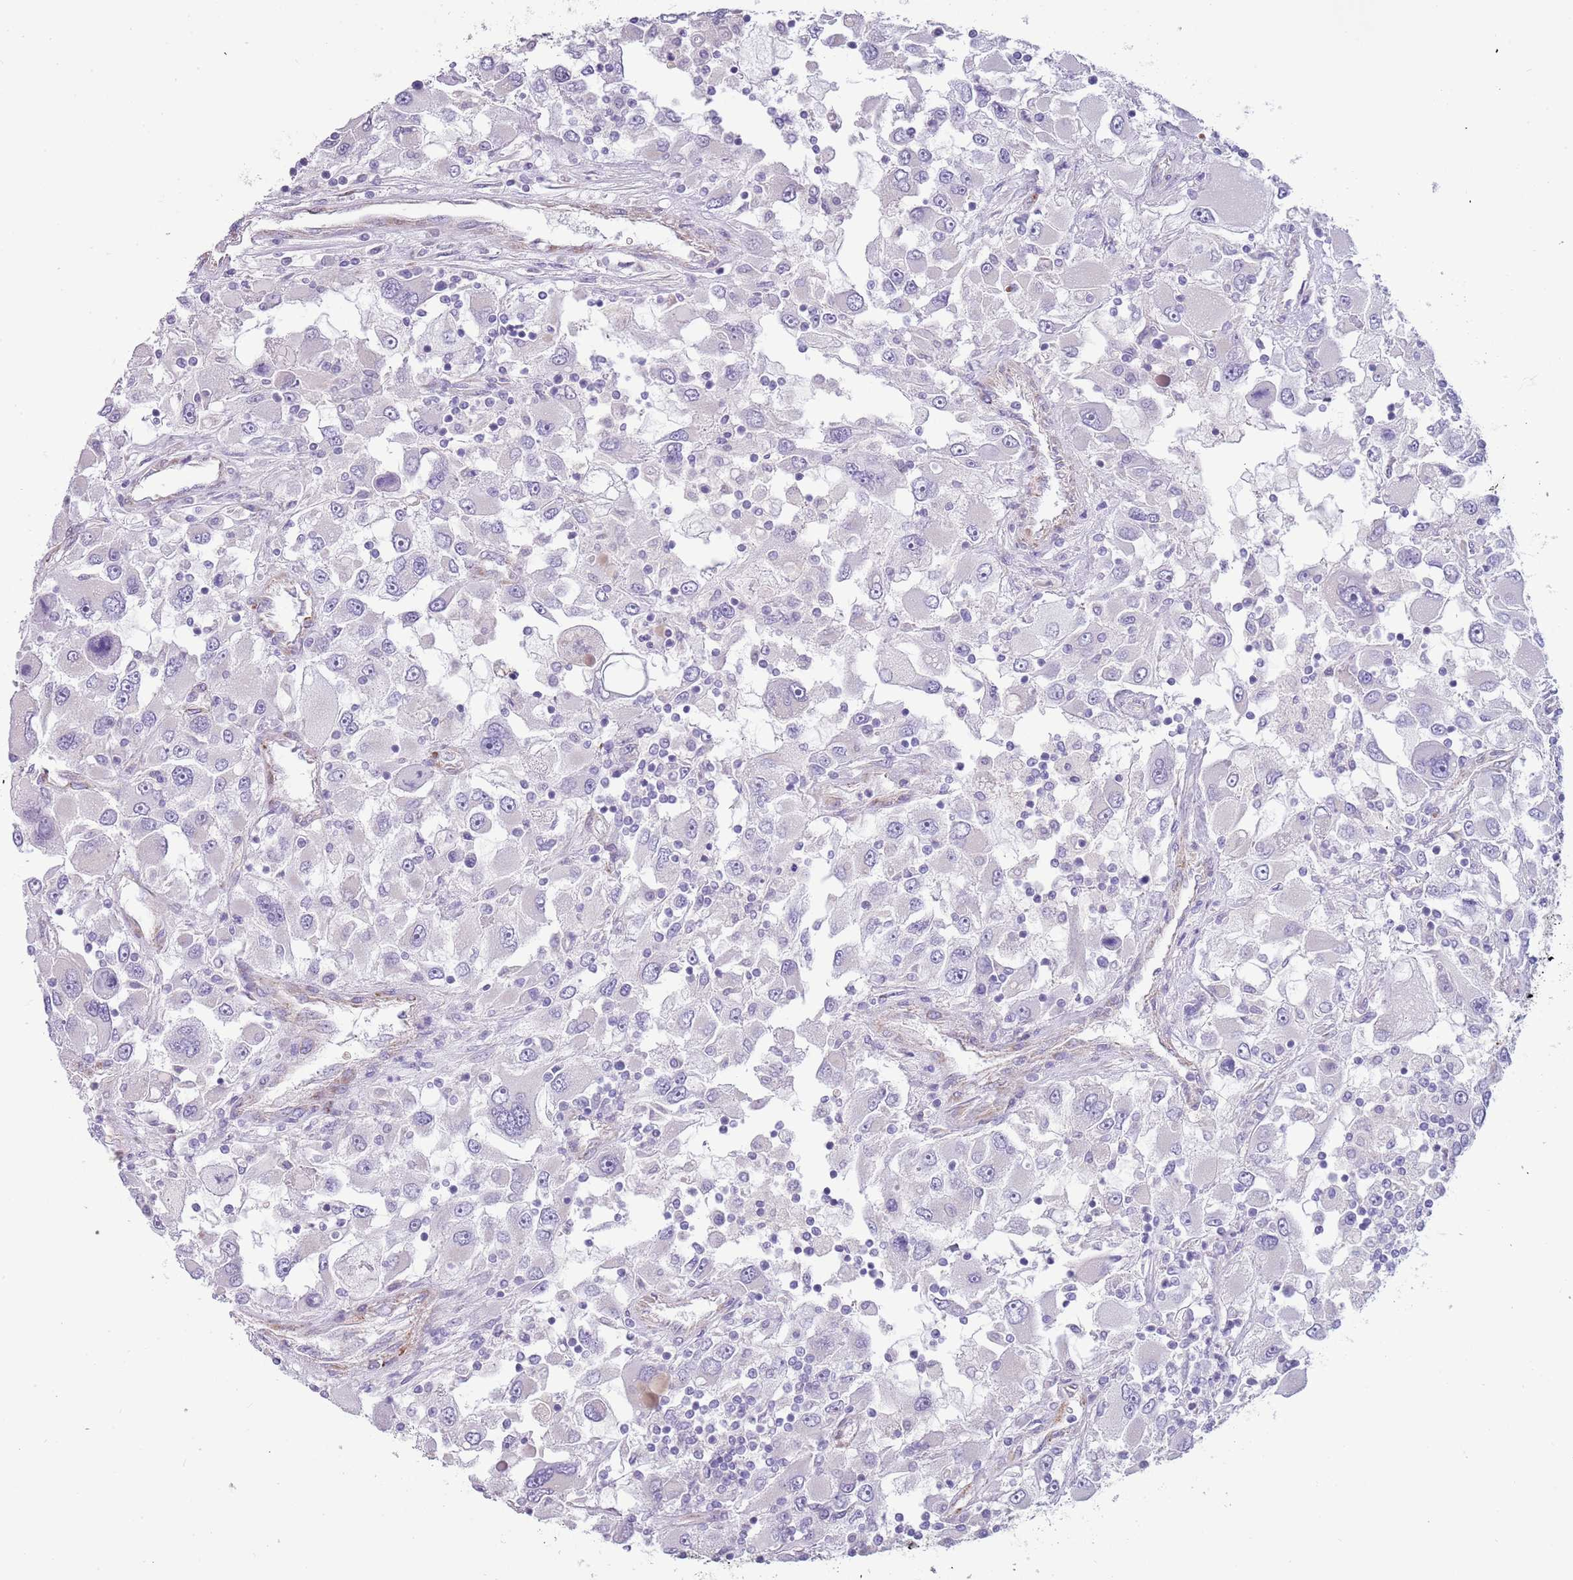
{"staining": {"intensity": "negative", "quantity": "none", "location": "none"}, "tissue": "renal cancer", "cell_type": "Tumor cells", "image_type": "cancer", "snomed": [{"axis": "morphology", "description": "Adenocarcinoma, NOS"}, {"axis": "topography", "description": "Kidney"}], "caption": "The image reveals no staining of tumor cells in adenocarcinoma (renal).", "gene": "RNF222", "patient": {"sex": "female", "age": 52}}